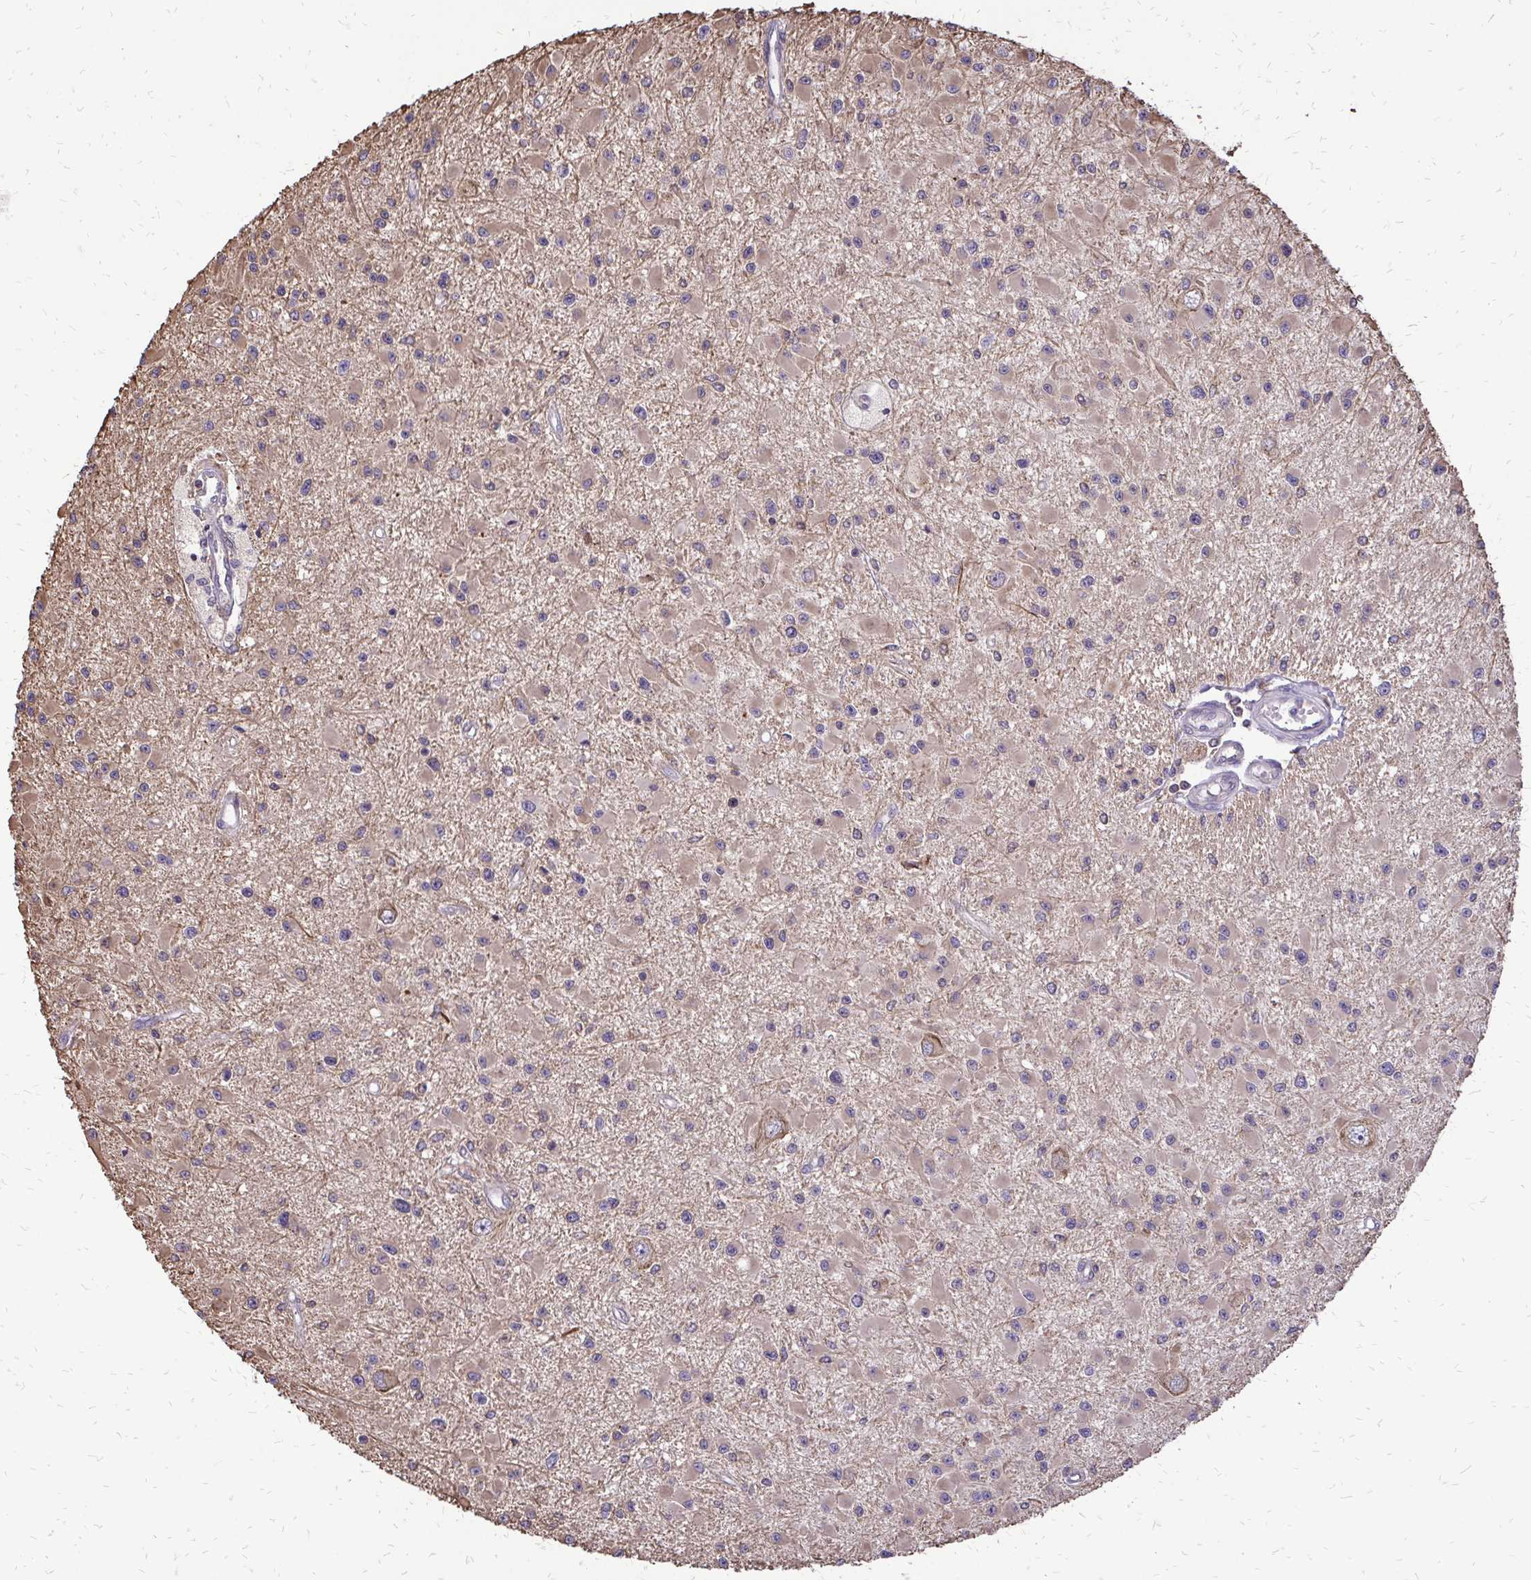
{"staining": {"intensity": "weak", "quantity": ">75%", "location": "cytoplasmic/membranous"}, "tissue": "glioma", "cell_type": "Tumor cells", "image_type": "cancer", "snomed": [{"axis": "morphology", "description": "Glioma, malignant, High grade"}, {"axis": "topography", "description": "Brain"}], "caption": "Glioma stained for a protein displays weak cytoplasmic/membranous positivity in tumor cells. The staining is performed using DAB brown chromogen to label protein expression. The nuclei are counter-stained blue using hematoxylin.", "gene": "RPS3", "patient": {"sex": "male", "age": 54}}